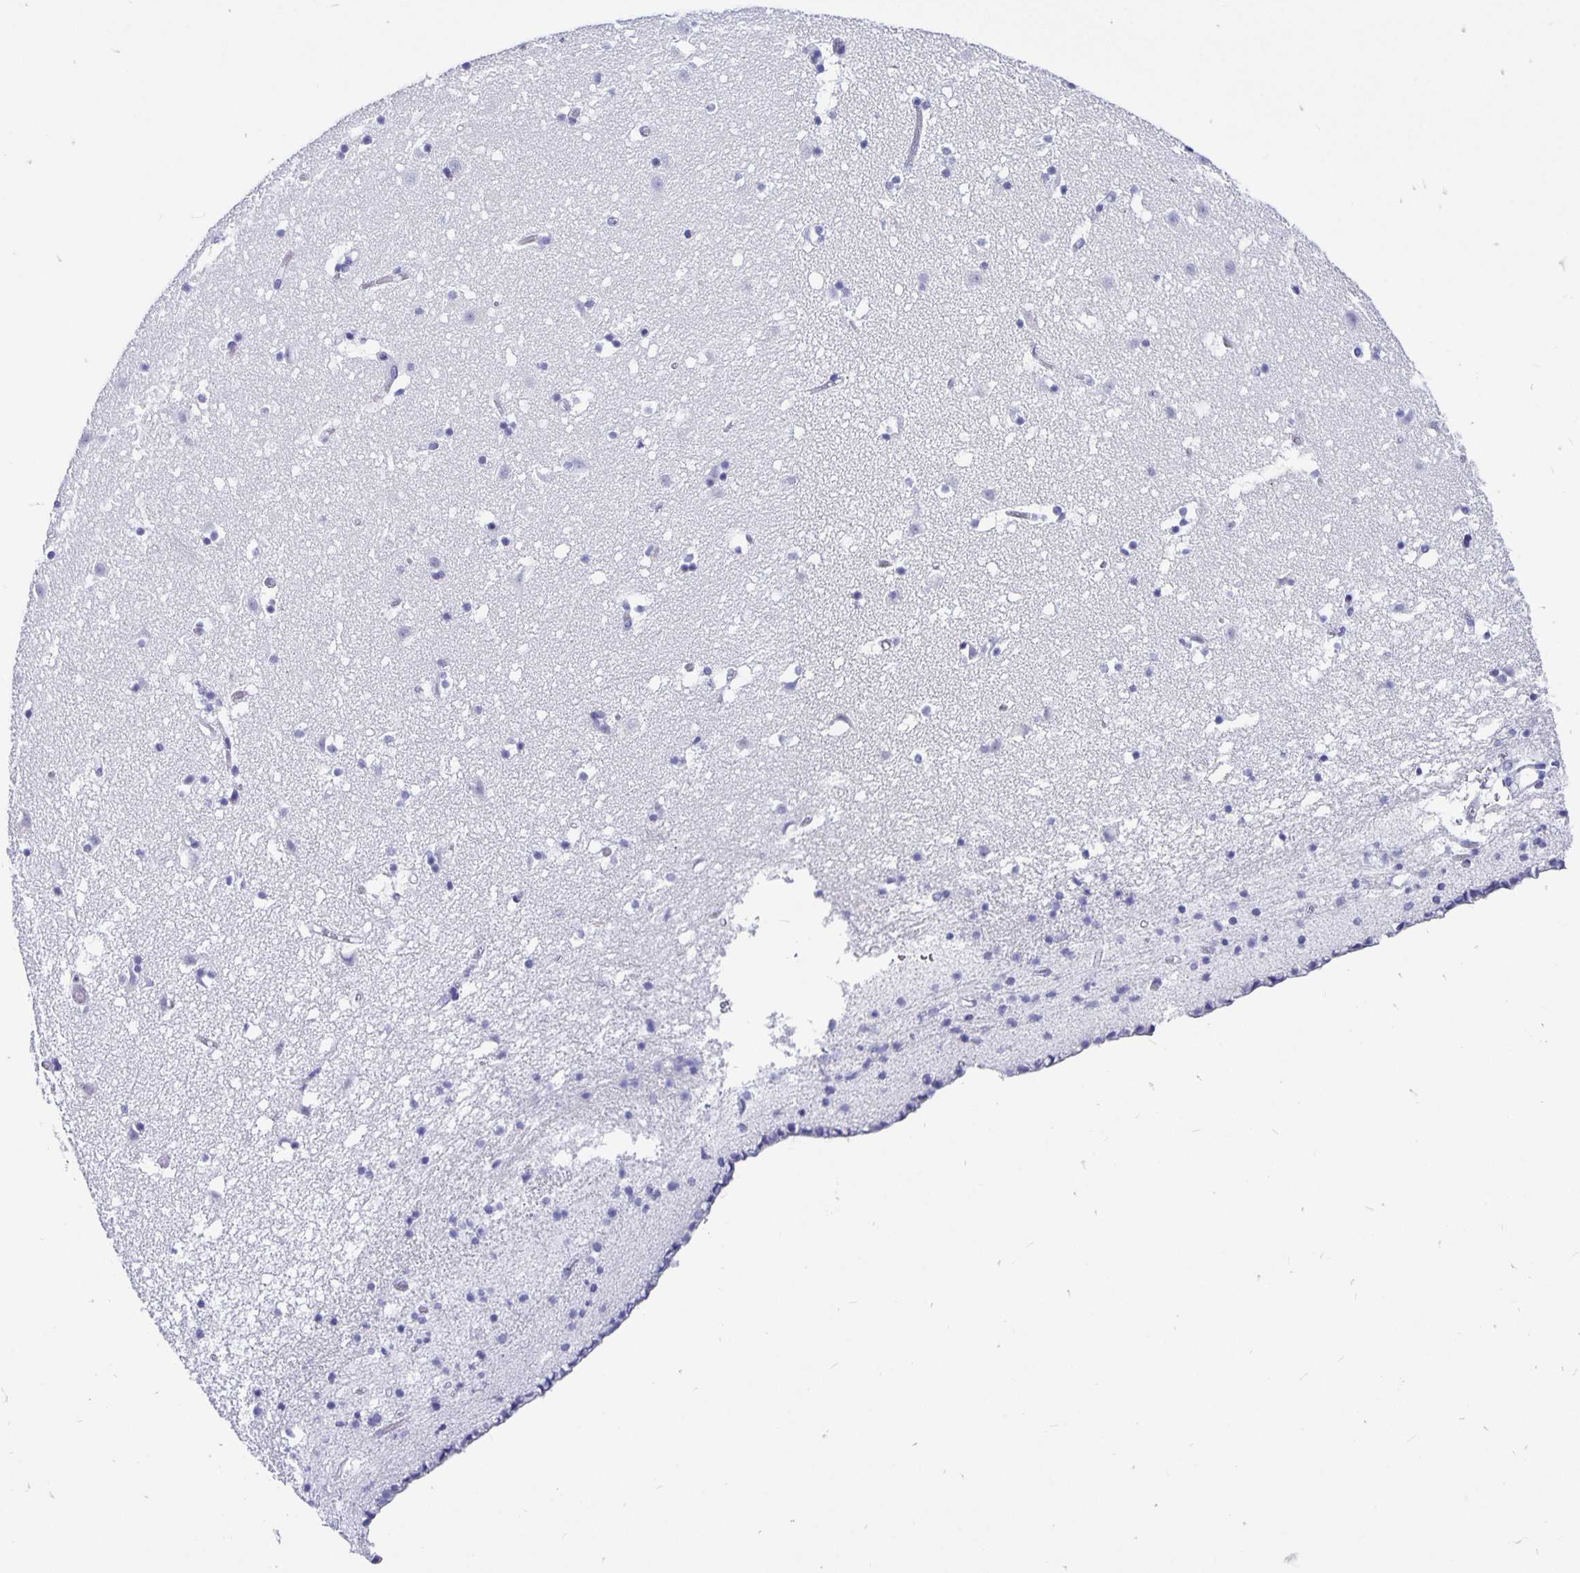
{"staining": {"intensity": "negative", "quantity": "none", "location": "none"}, "tissue": "caudate", "cell_type": "Glial cells", "image_type": "normal", "snomed": [{"axis": "morphology", "description": "Normal tissue, NOS"}, {"axis": "topography", "description": "Lateral ventricle wall"}], "caption": "Immunohistochemistry (IHC) photomicrograph of normal human caudate stained for a protein (brown), which exhibits no staining in glial cells.", "gene": "ODF3B", "patient": {"sex": "female", "age": 42}}